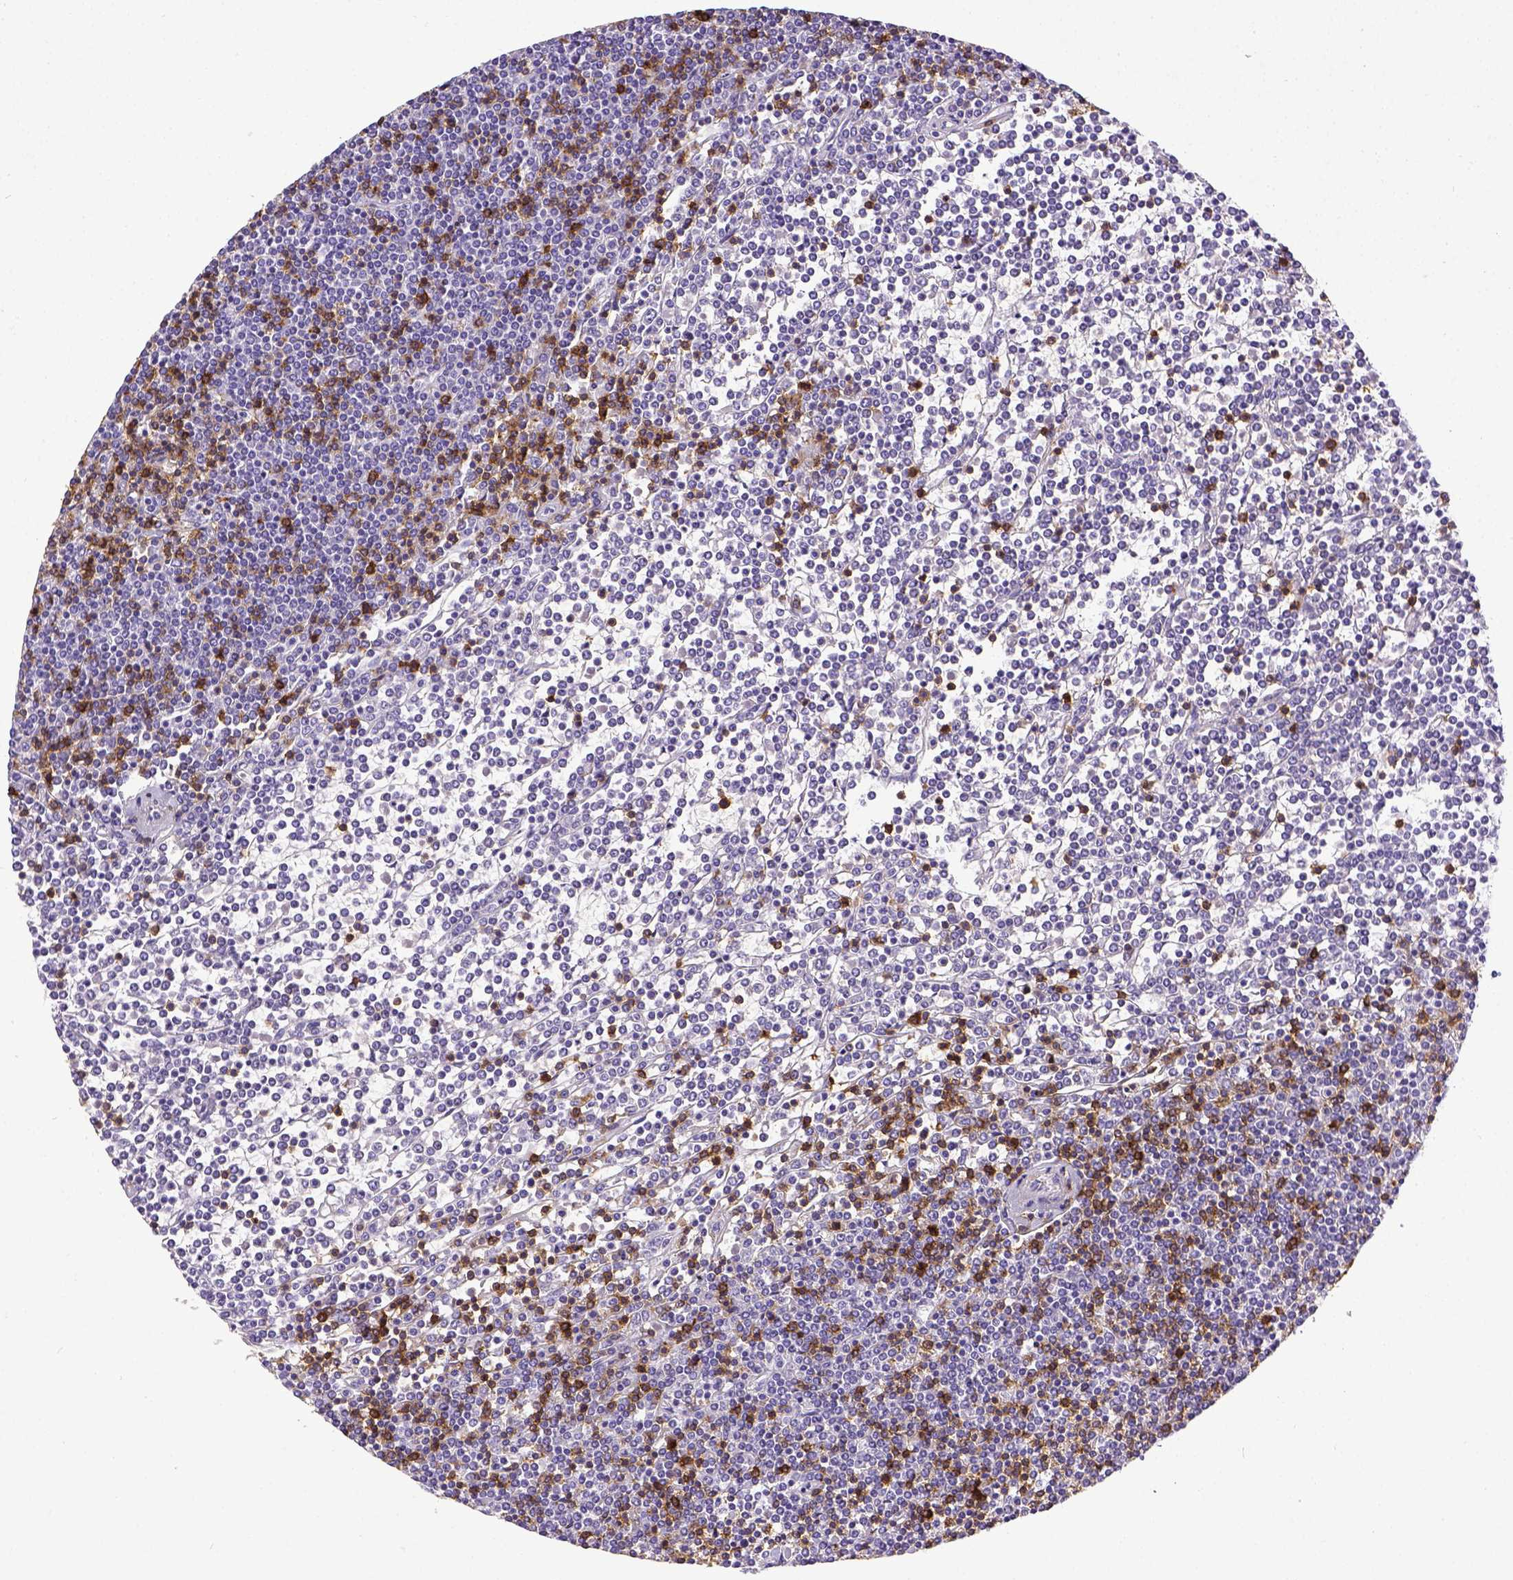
{"staining": {"intensity": "negative", "quantity": "none", "location": "none"}, "tissue": "lymphoma", "cell_type": "Tumor cells", "image_type": "cancer", "snomed": [{"axis": "morphology", "description": "Malignant lymphoma, non-Hodgkin's type, Low grade"}, {"axis": "topography", "description": "Spleen"}], "caption": "A high-resolution image shows immunohistochemistry (IHC) staining of low-grade malignant lymphoma, non-Hodgkin's type, which shows no significant staining in tumor cells.", "gene": "CD3E", "patient": {"sex": "female", "age": 19}}